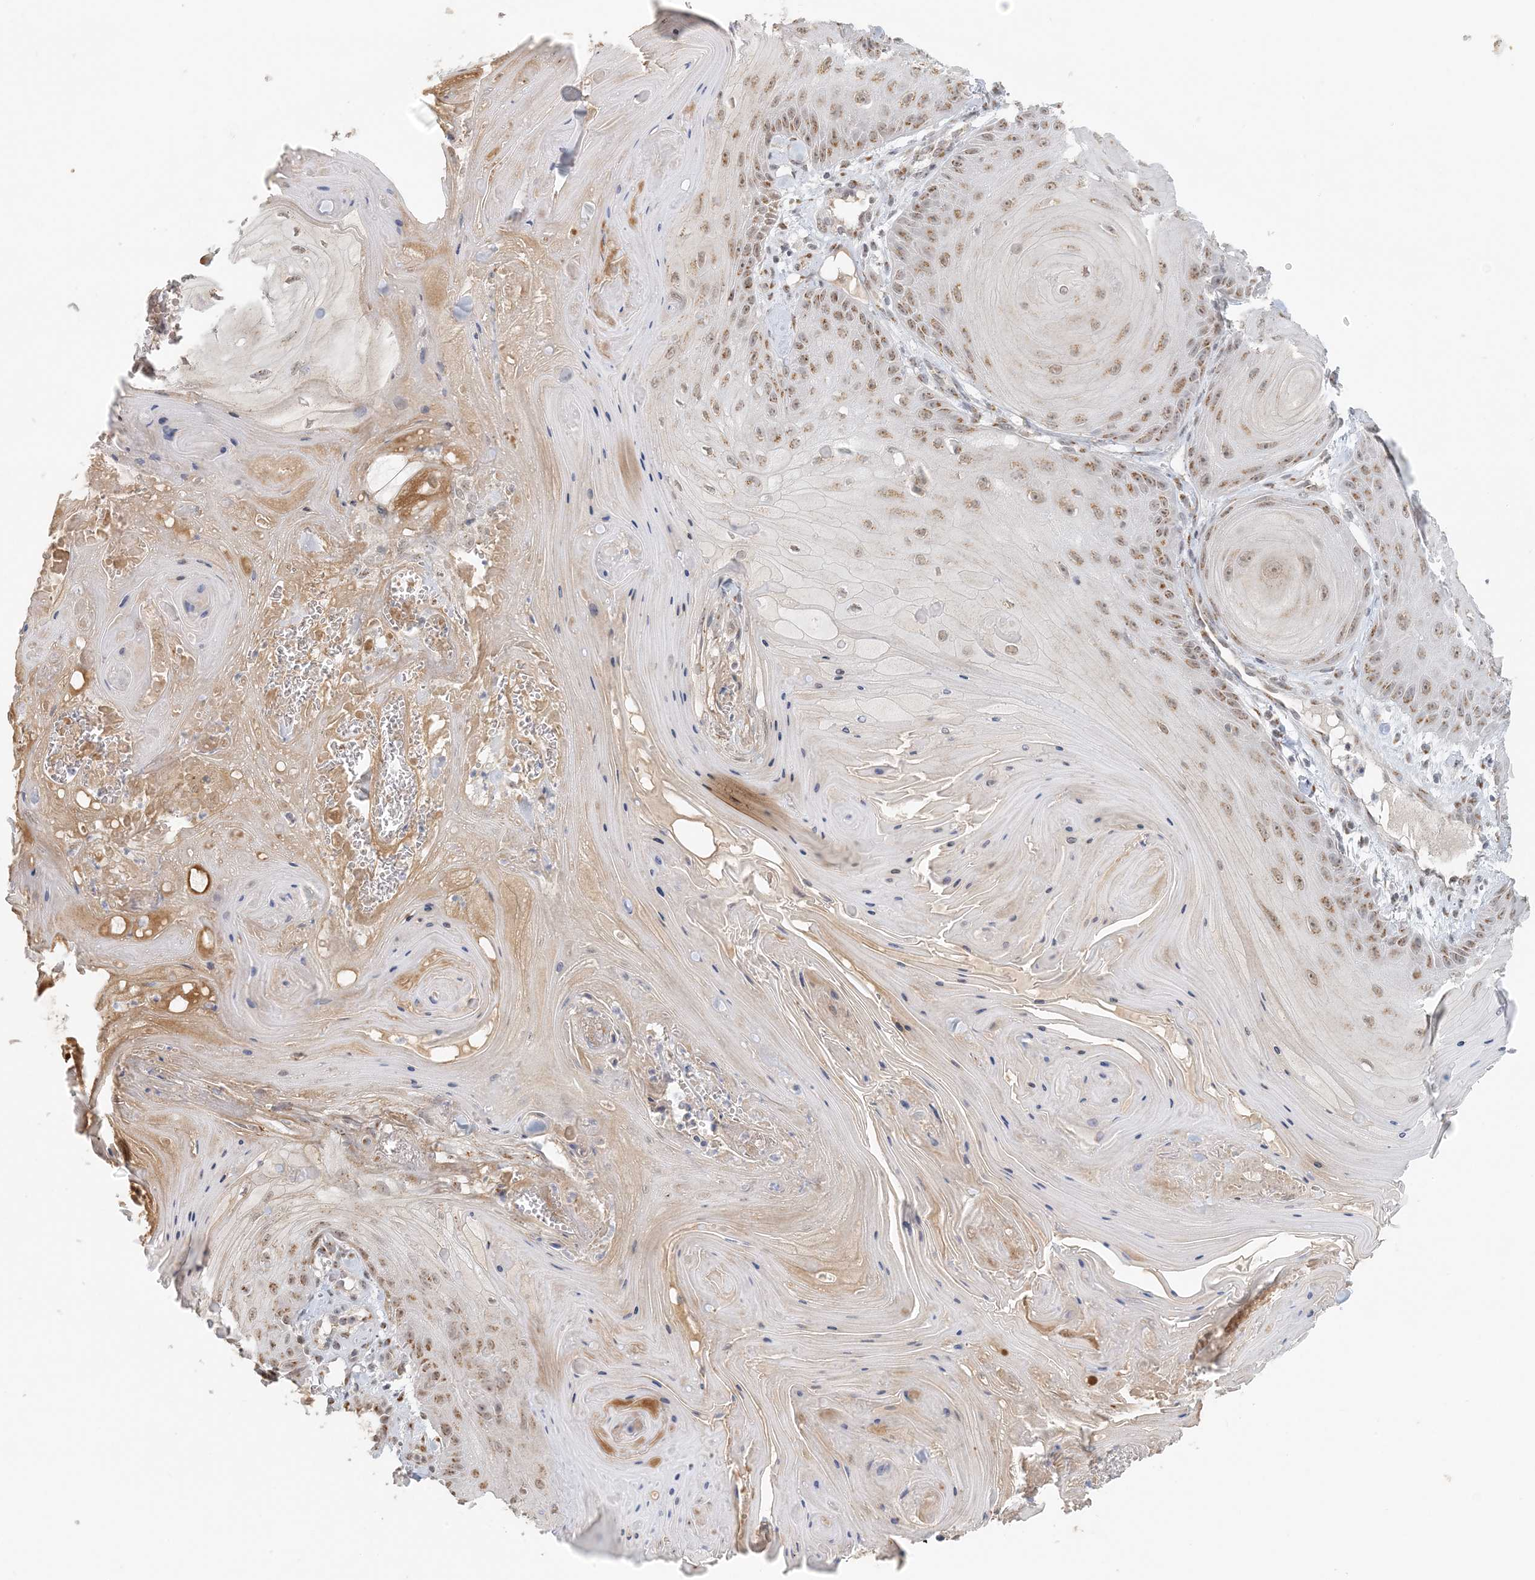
{"staining": {"intensity": "moderate", "quantity": "25%-75%", "location": "cytoplasmic/membranous"}, "tissue": "skin cancer", "cell_type": "Tumor cells", "image_type": "cancer", "snomed": [{"axis": "morphology", "description": "Squamous cell carcinoma, NOS"}, {"axis": "topography", "description": "Skin"}], "caption": "Skin cancer (squamous cell carcinoma) stained with DAB IHC displays medium levels of moderate cytoplasmic/membranous positivity in approximately 25%-75% of tumor cells.", "gene": "ZCCHC4", "patient": {"sex": "male", "age": 74}}